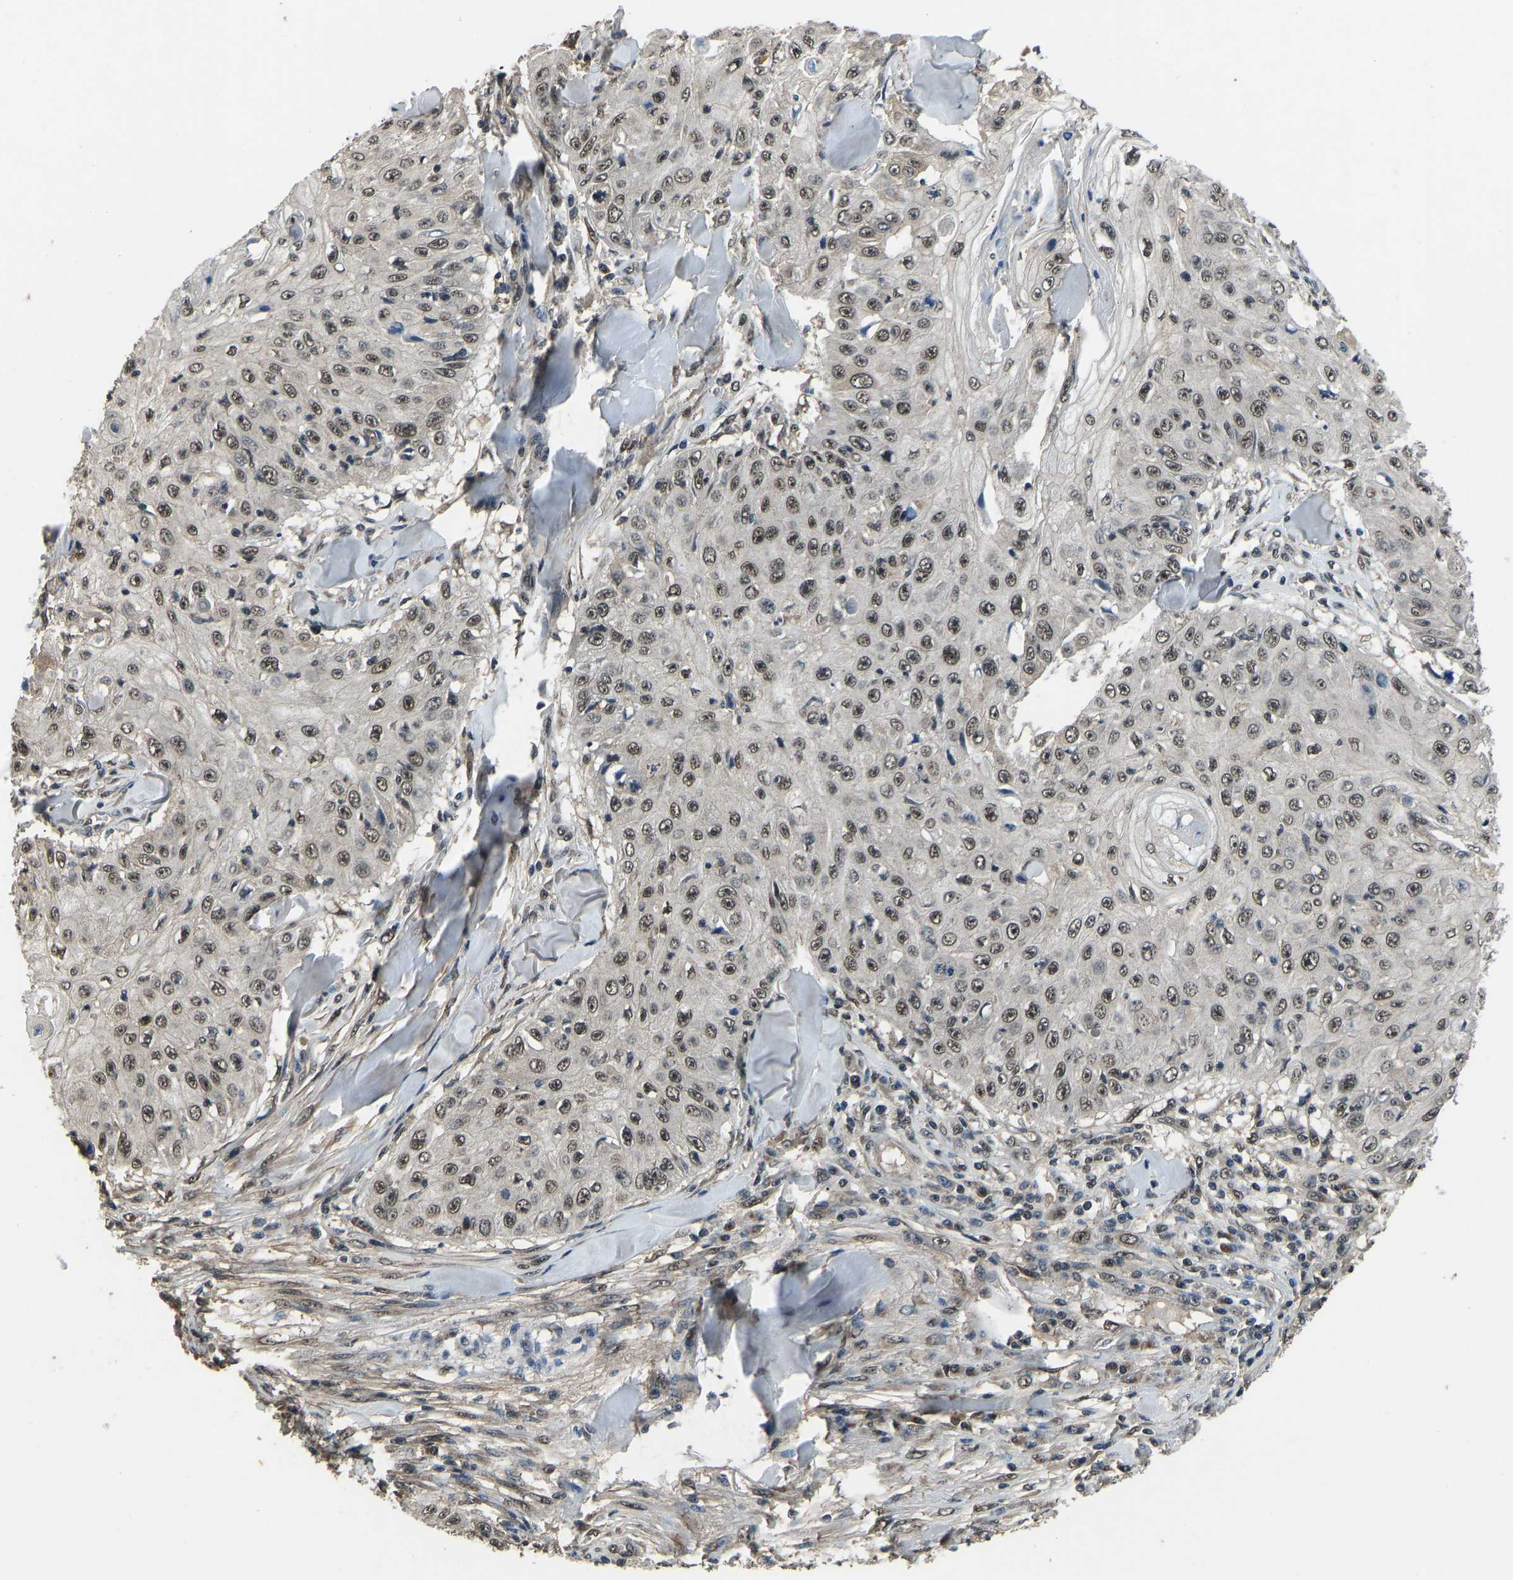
{"staining": {"intensity": "moderate", "quantity": ">75%", "location": "nuclear"}, "tissue": "skin cancer", "cell_type": "Tumor cells", "image_type": "cancer", "snomed": [{"axis": "morphology", "description": "Squamous cell carcinoma, NOS"}, {"axis": "topography", "description": "Skin"}], "caption": "Moderate nuclear protein staining is appreciated in approximately >75% of tumor cells in squamous cell carcinoma (skin).", "gene": "TOX4", "patient": {"sex": "male", "age": 86}}